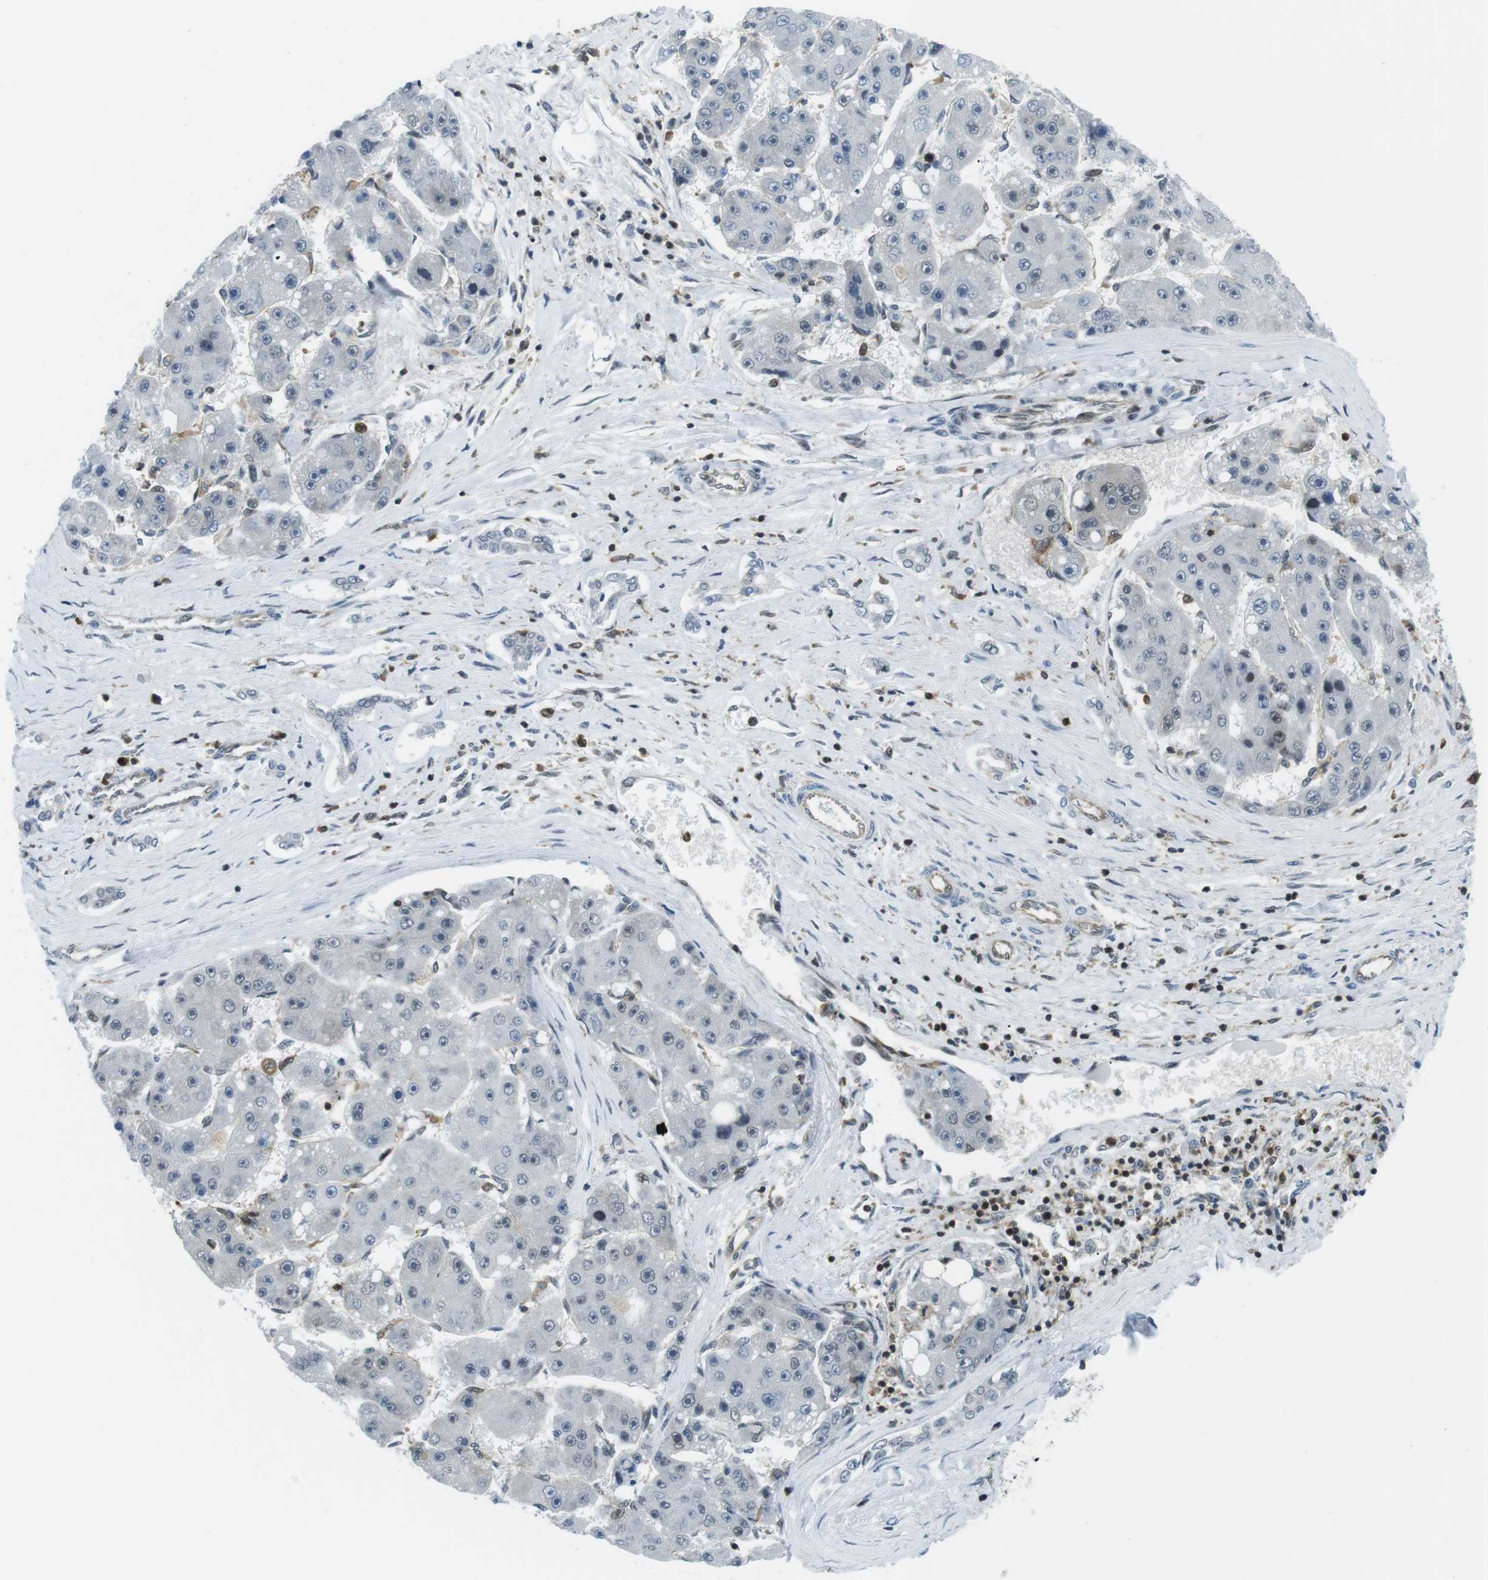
{"staining": {"intensity": "weak", "quantity": "<25%", "location": "cytoplasmic/membranous,nuclear"}, "tissue": "liver cancer", "cell_type": "Tumor cells", "image_type": "cancer", "snomed": [{"axis": "morphology", "description": "Carcinoma, Hepatocellular, NOS"}, {"axis": "topography", "description": "Liver"}], "caption": "Human hepatocellular carcinoma (liver) stained for a protein using immunohistochemistry (IHC) demonstrates no expression in tumor cells.", "gene": "STK10", "patient": {"sex": "female", "age": 61}}